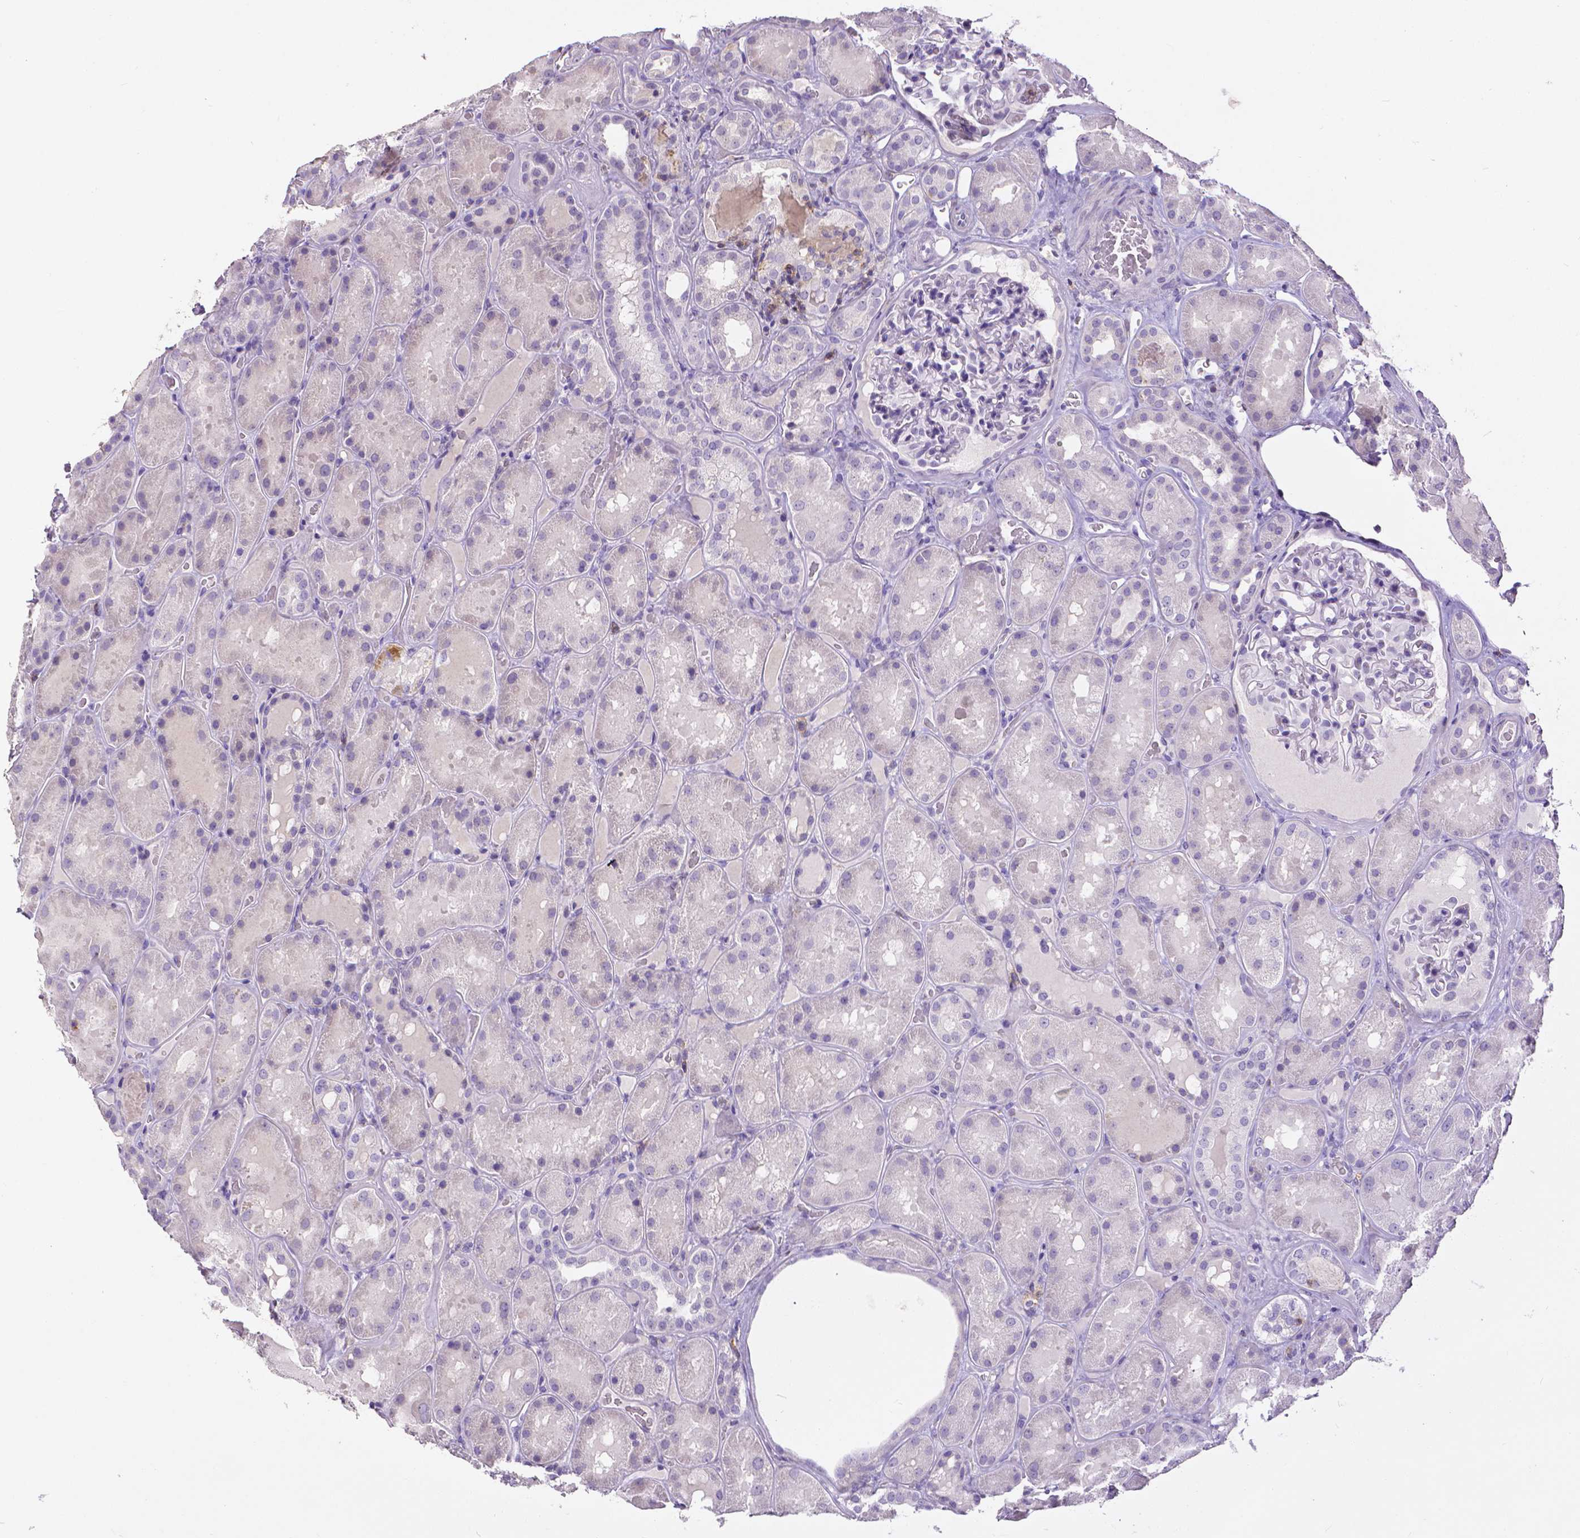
{"staining": {"intensity": "negative", "quantity": "none", "location": "none"}, "tissue": "kidney", "cell_type": "Cells in glomeruli", "image_type": "normal", "snomed": [{"axis": "morphology", "description": "Normal tissue, NOS"}, {"axis": "topography", "description": "Kidney"}], "caption": "Immunohistochemical staining of normal human kidney displays no significant expression in cells in glomeruli. The staining was performed using DAB to visualize the protein expression in brown, while the nuclei were stained in blue with hematoxylin (Magnification: 20x).", "gene": "CD4", "patient": {"sex": "male", "age": 73}}